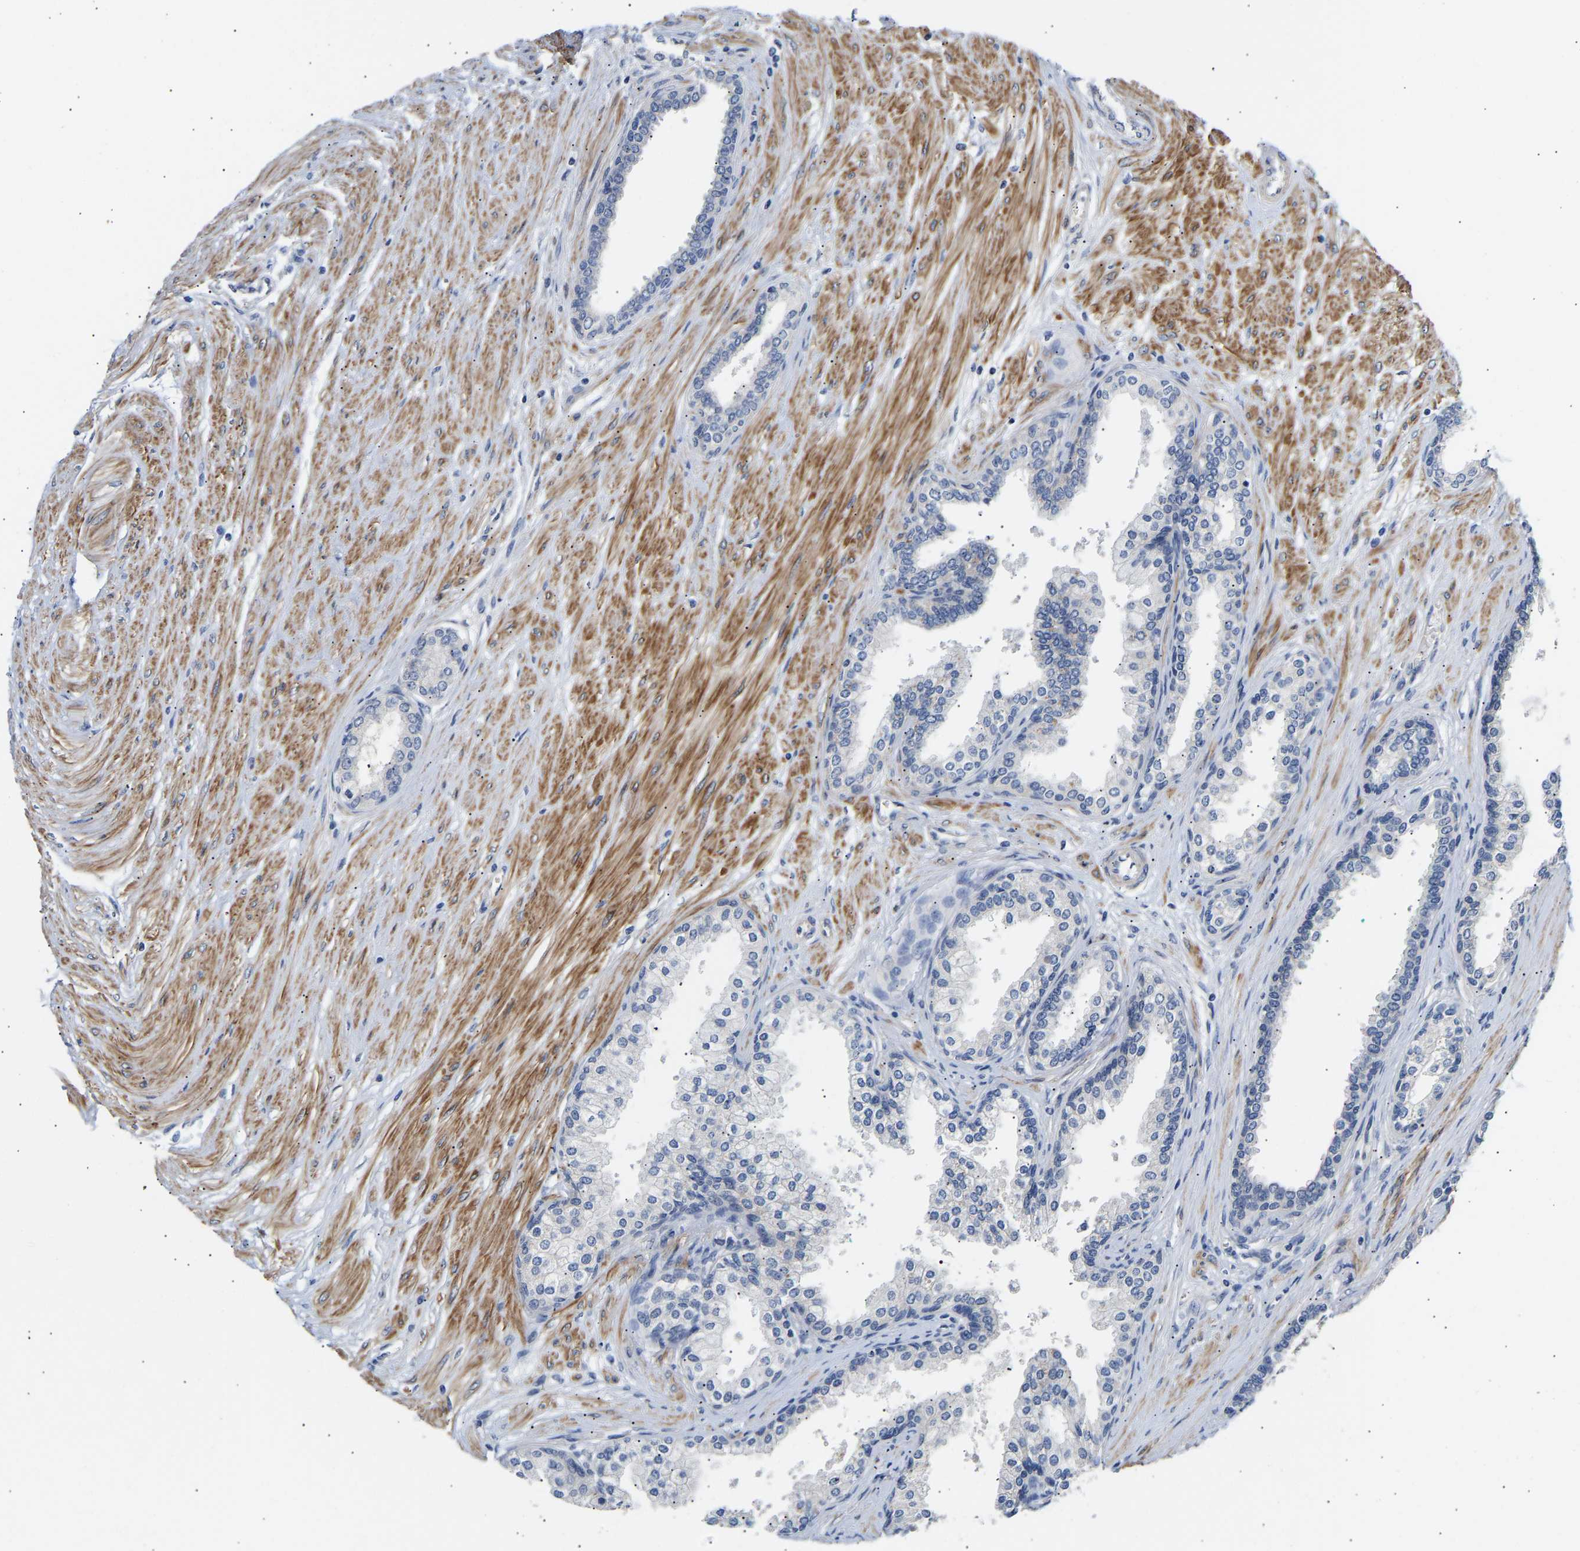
{"staining": {"intensity": "negative", "quantity": "none", "location": "none"}, "tissue": "prostate cancer", "cell_type": "Tumor cells", "image_type": "cancer", "snomed": [{"axis": "morphology", "description": "Adenocarcinoma, Low grade"}, {"axis": "topography", "description": "Prostate"}], "caption": "A micrograph of low-grade adenocarcinoma (prostate) stained for a protein demonstrates no brown staining in tumor cells.", "gene": "KASH5", "patient": {"sex": "male", "age": 57}}